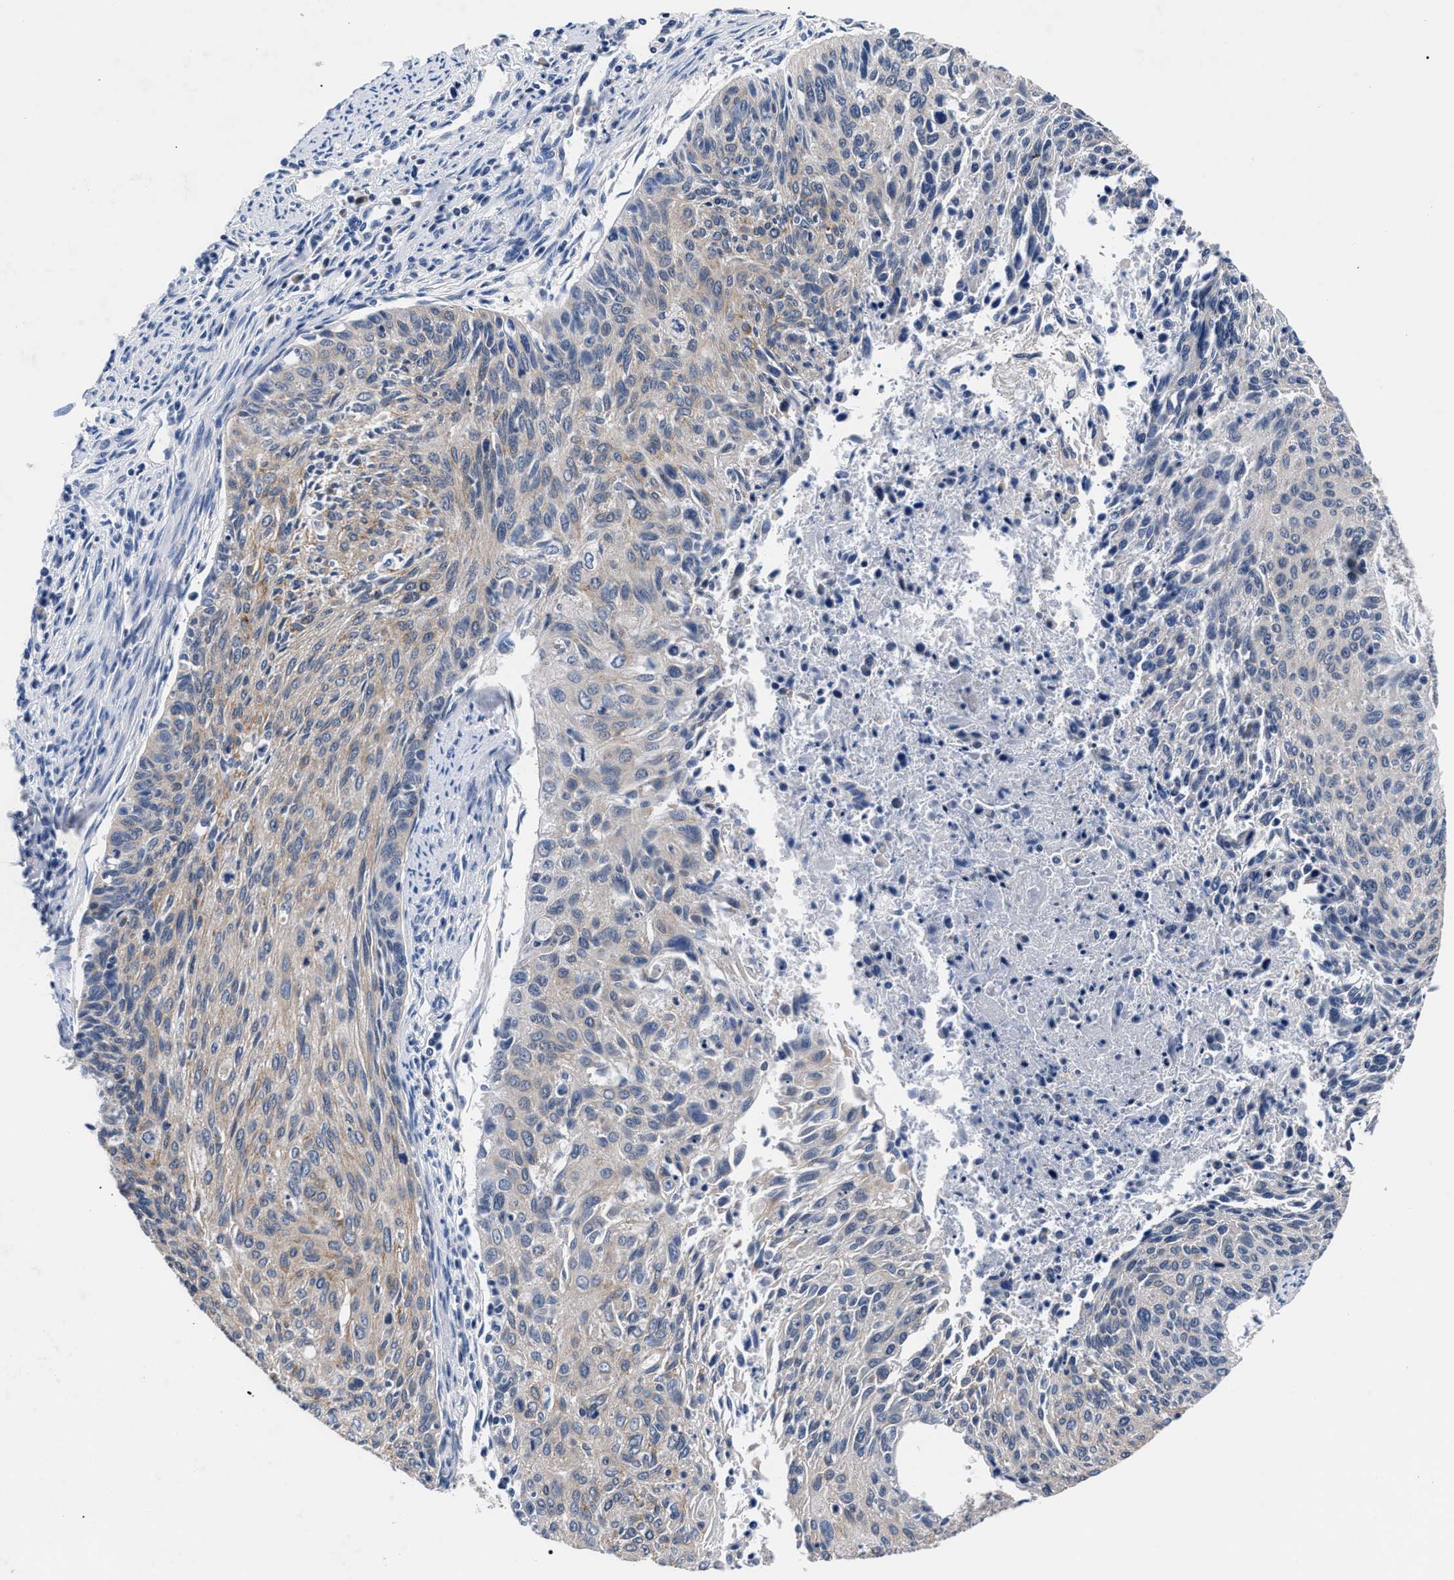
{"staining": {"intensity": "weak", "quantity": "25%-75%", "location": "cytoplasmic/membranous"}, "tissue": "cervical cancer", "cell_type": "Tumor cells", "image_type": "cancer", "snomed": [{"axis": "morphology", "description": "Squamous cell carcinoma, NOS"}, {"axis": "topography", "description": "Cervix"}], "caption": "Immunohistochemical staining of human squamous cell carcinoma (cervical) reveals low levels of weak cytoplasmic/membranous protein staining in about 25%-75% of tumor cells.", "gene": "PHF24", "patient": {"sex": "female", "age": 55}}